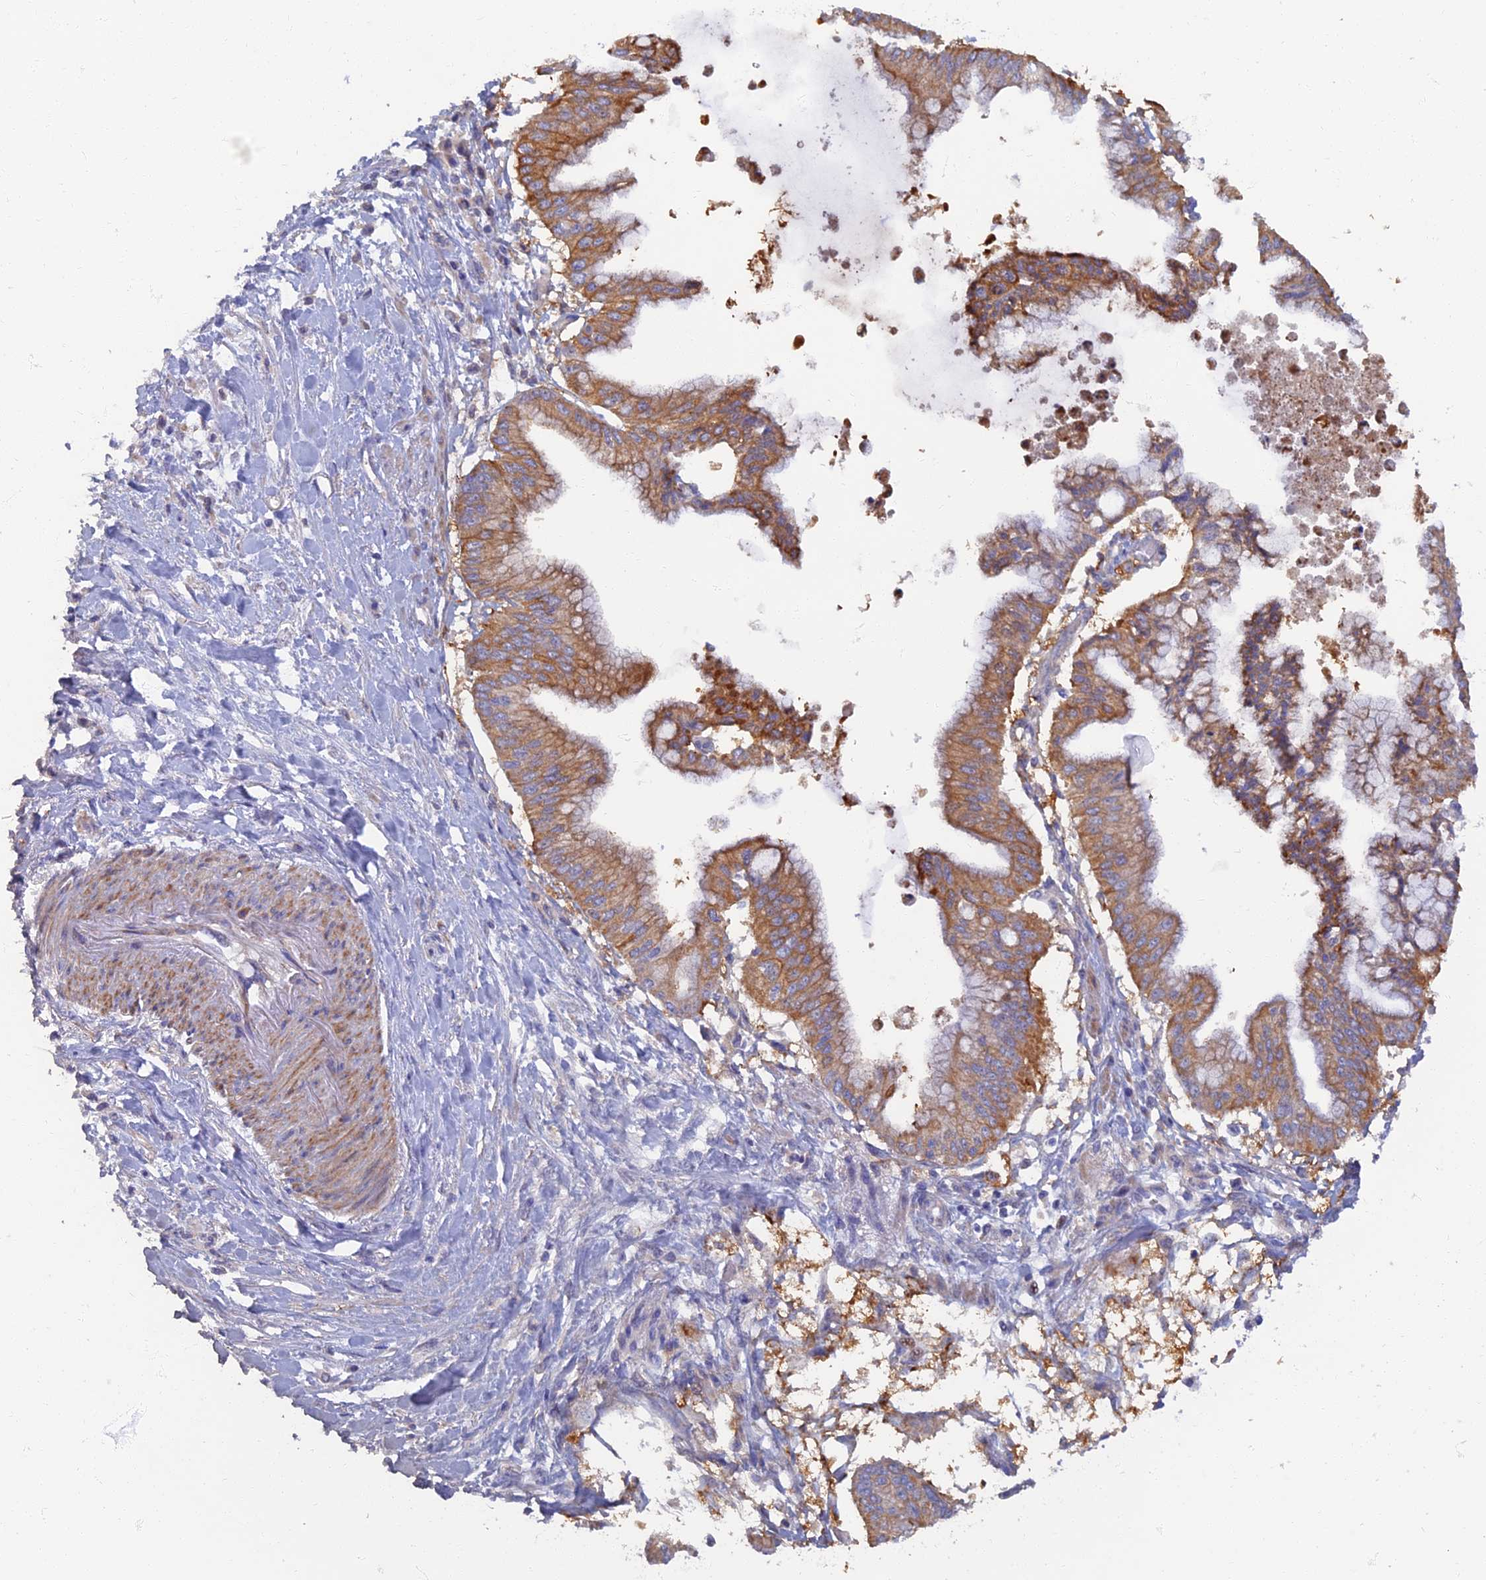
{"staining": {"intensity": "moderate", "quantity": ">75%", "location": "cytoplasmic/membranous"}, "tissue": "pancreatic cancer", "cell_type": "Tumor cells", "image_type": "cancer", "snomed": [{"axis": "morphology", "description": "Adenocarcinoma, NOS"}, {"axis": "topography", "description": "Pancreas"}], "caption": "Immunohistochemical staining of human pancreatic cancer (adenocarcinoma) exhibits medium levels of moderate cytoplasmic/membranous protein staining in about >75% of tumor cells.", "gene": "TMEM44", "patient": {"sex": "male", "age": 46}}